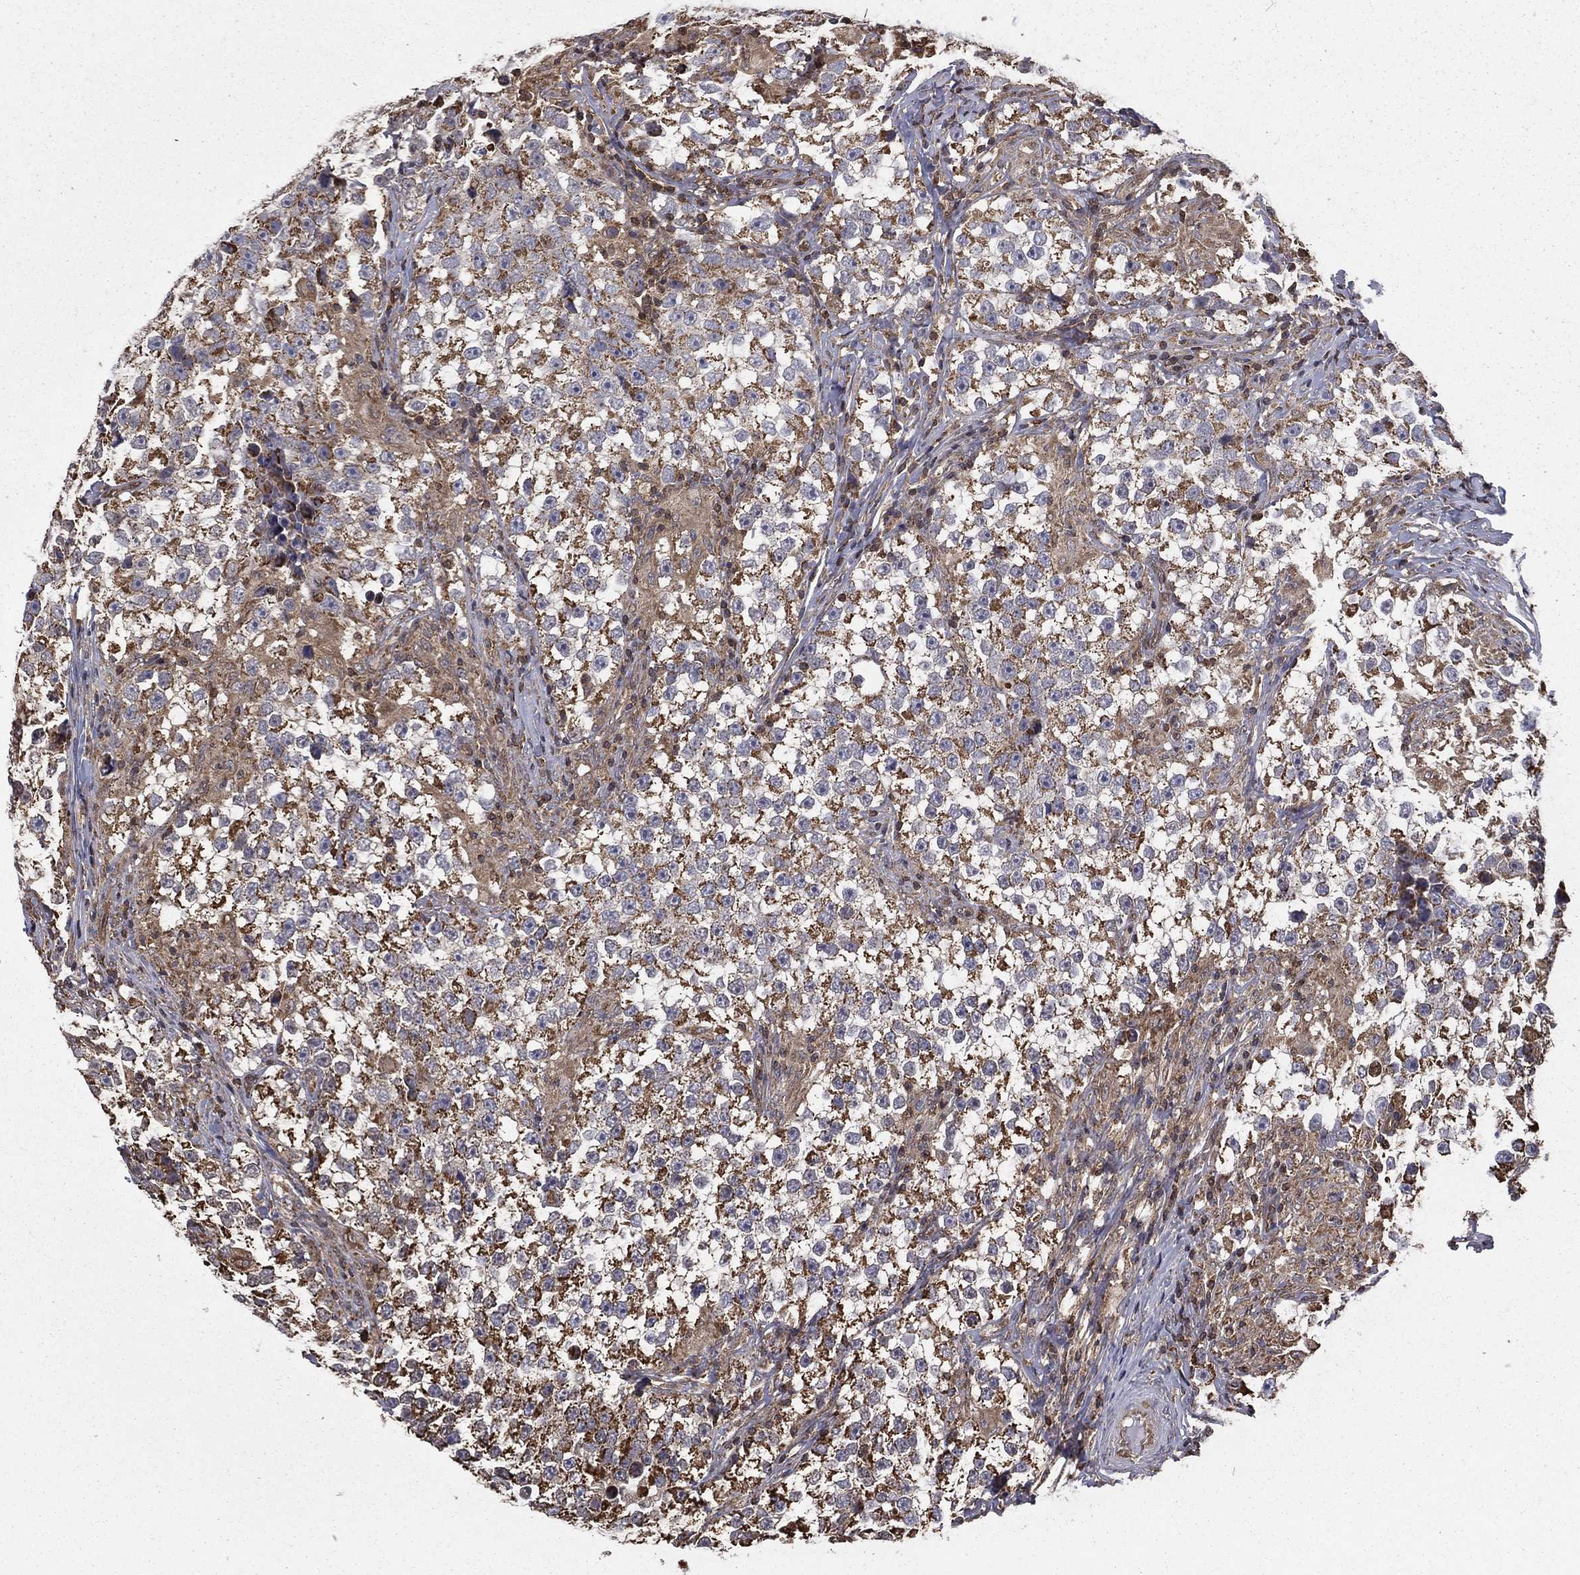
{"staining": {"intensity": "moderate", "quantity": ">75%", "location": "cytoplasmic/membranous"}, "tissue": "testis cancer", "cell_type": "Tumor cells", "image_type": "cancer", "snomed": [{"axis": "morphology", "description": "Seminoma, NOS"}, {"axis": "topography", "description": "Testis"}], "caption": "IHC staining of testis cancer, which displays medium levels of moderate cytoplasmic/membranous staining in about >75% of tumor cells indicating moderate cytoplasmic/membranous protein positivity. The staining was performed using DAB (3,3'-diaminobenzidine) (brown) for protein detection and nuclei were counterstained in hematoxylin (blue).", "gene": "RIGI", "patient": {"sex": "male", "age": 46}}